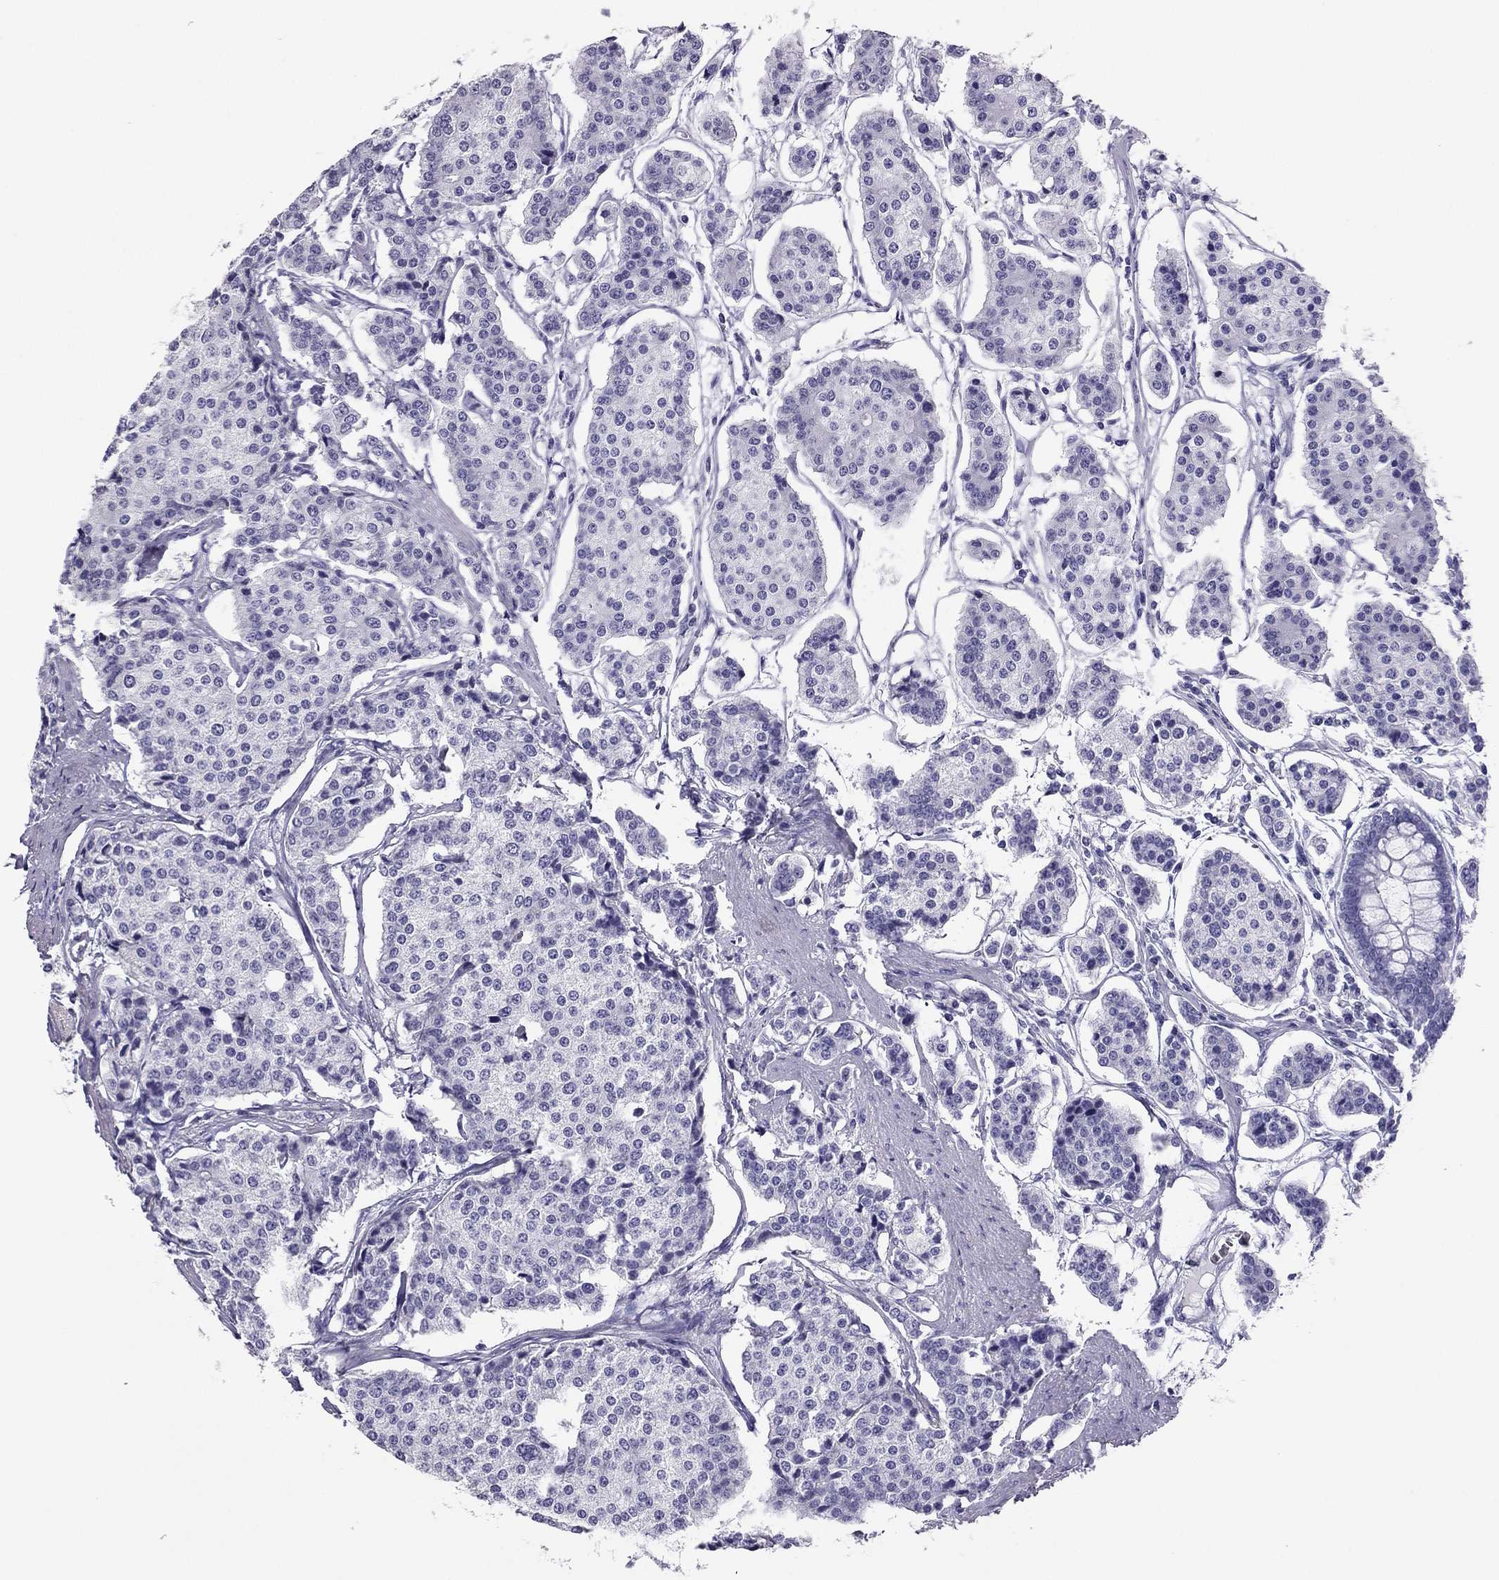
{"staining": {"intensity": "negative", "quantity": "none", "location": "none"}, "tissue": "carcinoid", "cell_type": "Tumor cells", "image_type": "cancer", "snomed": [{"axis": "morphology", "description": "Carcinoid, malignant, NOS"}, {"axis": "topography", "description": "Small intestine"}], "caption": "Micrograph shows no protein positivity in tumor cells of carcinoid (malignant) tissue.", "gene": "PDE6A", "patient": {"sex": "female", "age": 65}}